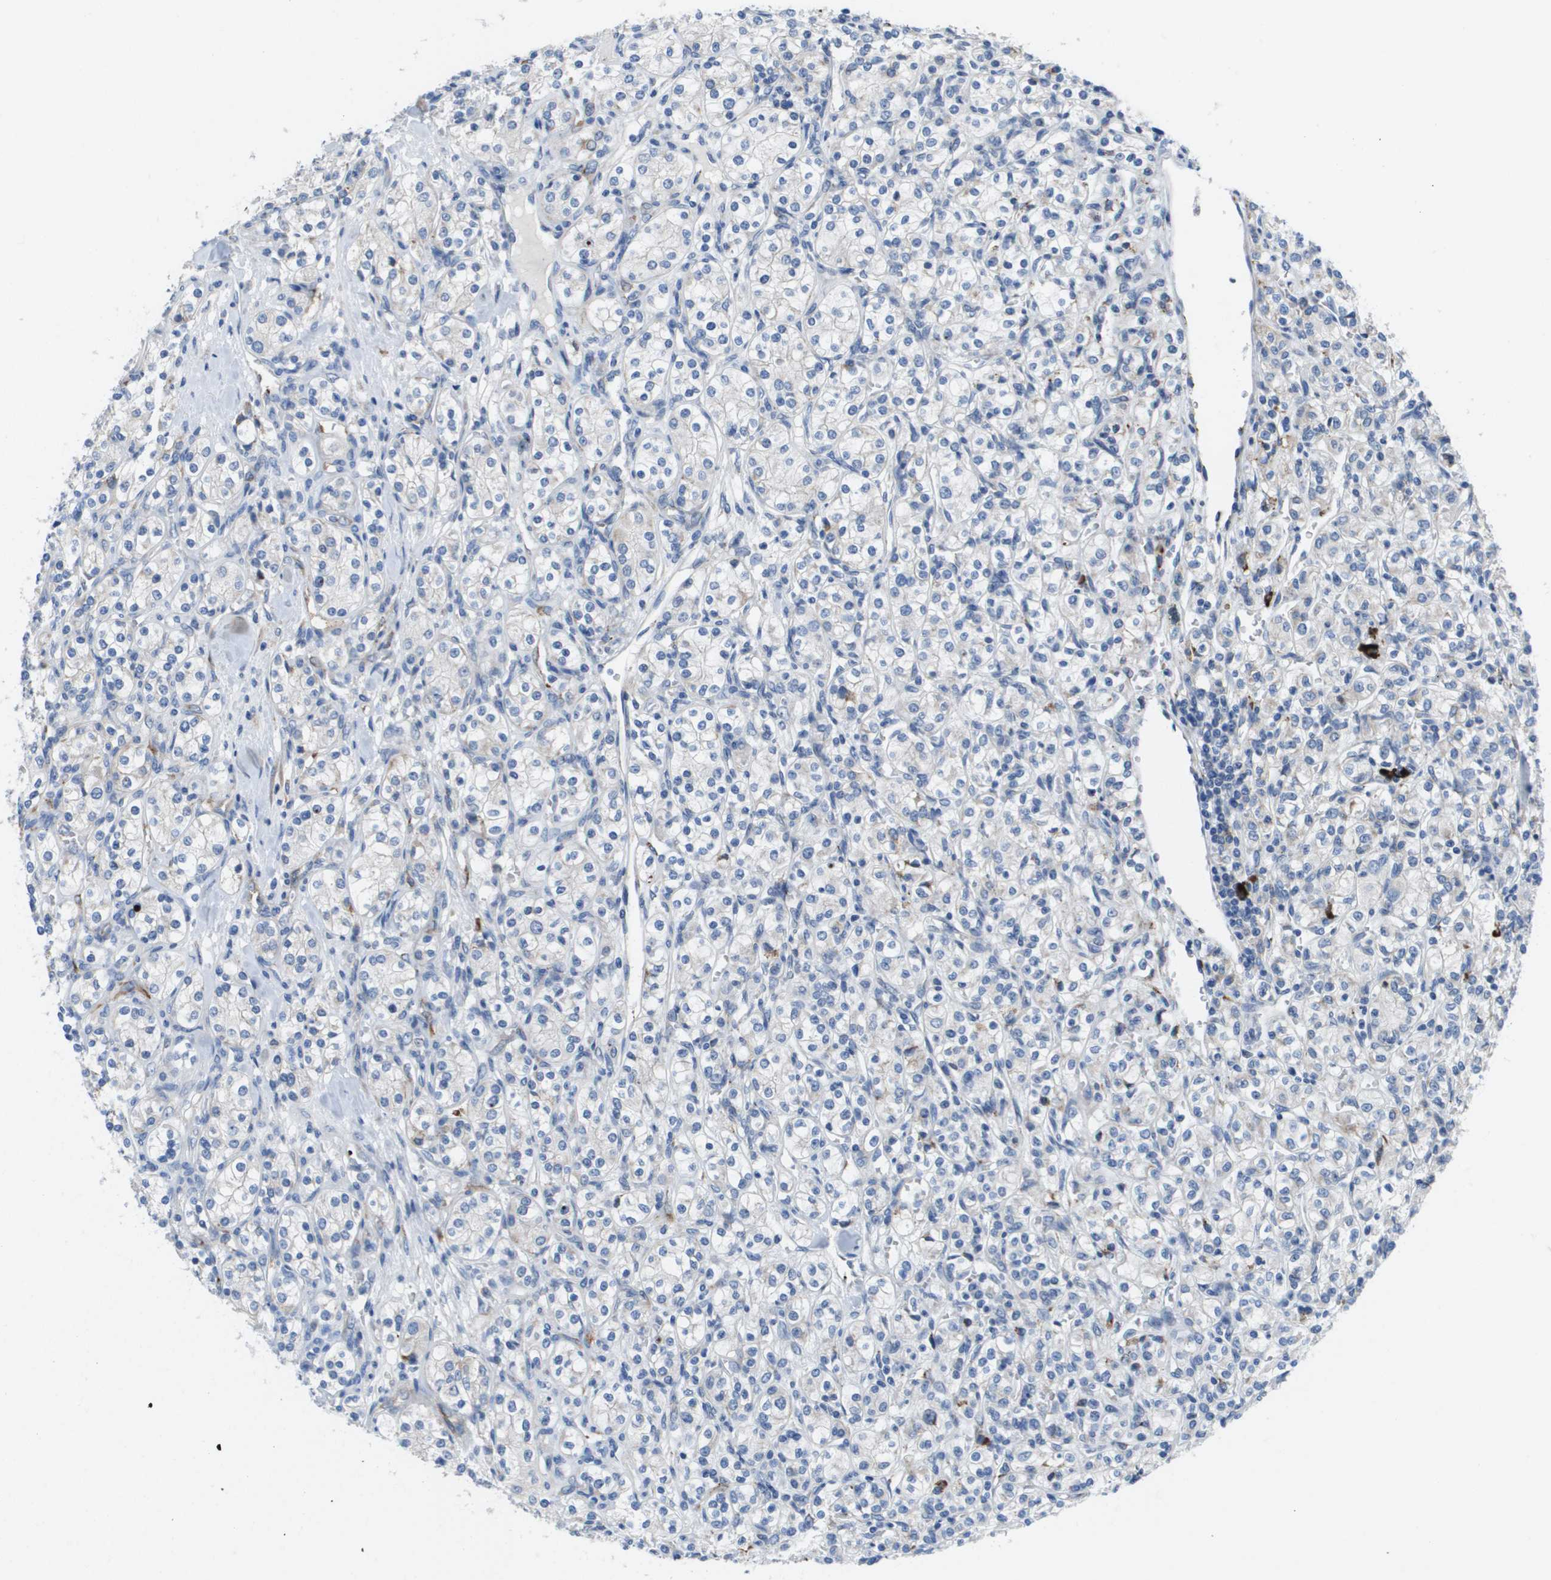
{"staining": {"intensity": "negative", "quantity": "none", "location": "none"}, "tissue": "renal cancer", "cell_type": "Tumor cells", "image_type": "cancer", "snomed": [{"axis": "morphology", "description": "Adenocarcinoma, NOS"}, {"axis": "topography", "description": "Kidney"}], "caption": "Human renal adenocarcinoma stained for a protein using immunohistochemistry (IHC) shows no expression in tumor cells.", "gene": "CD3G", "patient": {"sex": "male", "age": 77}}